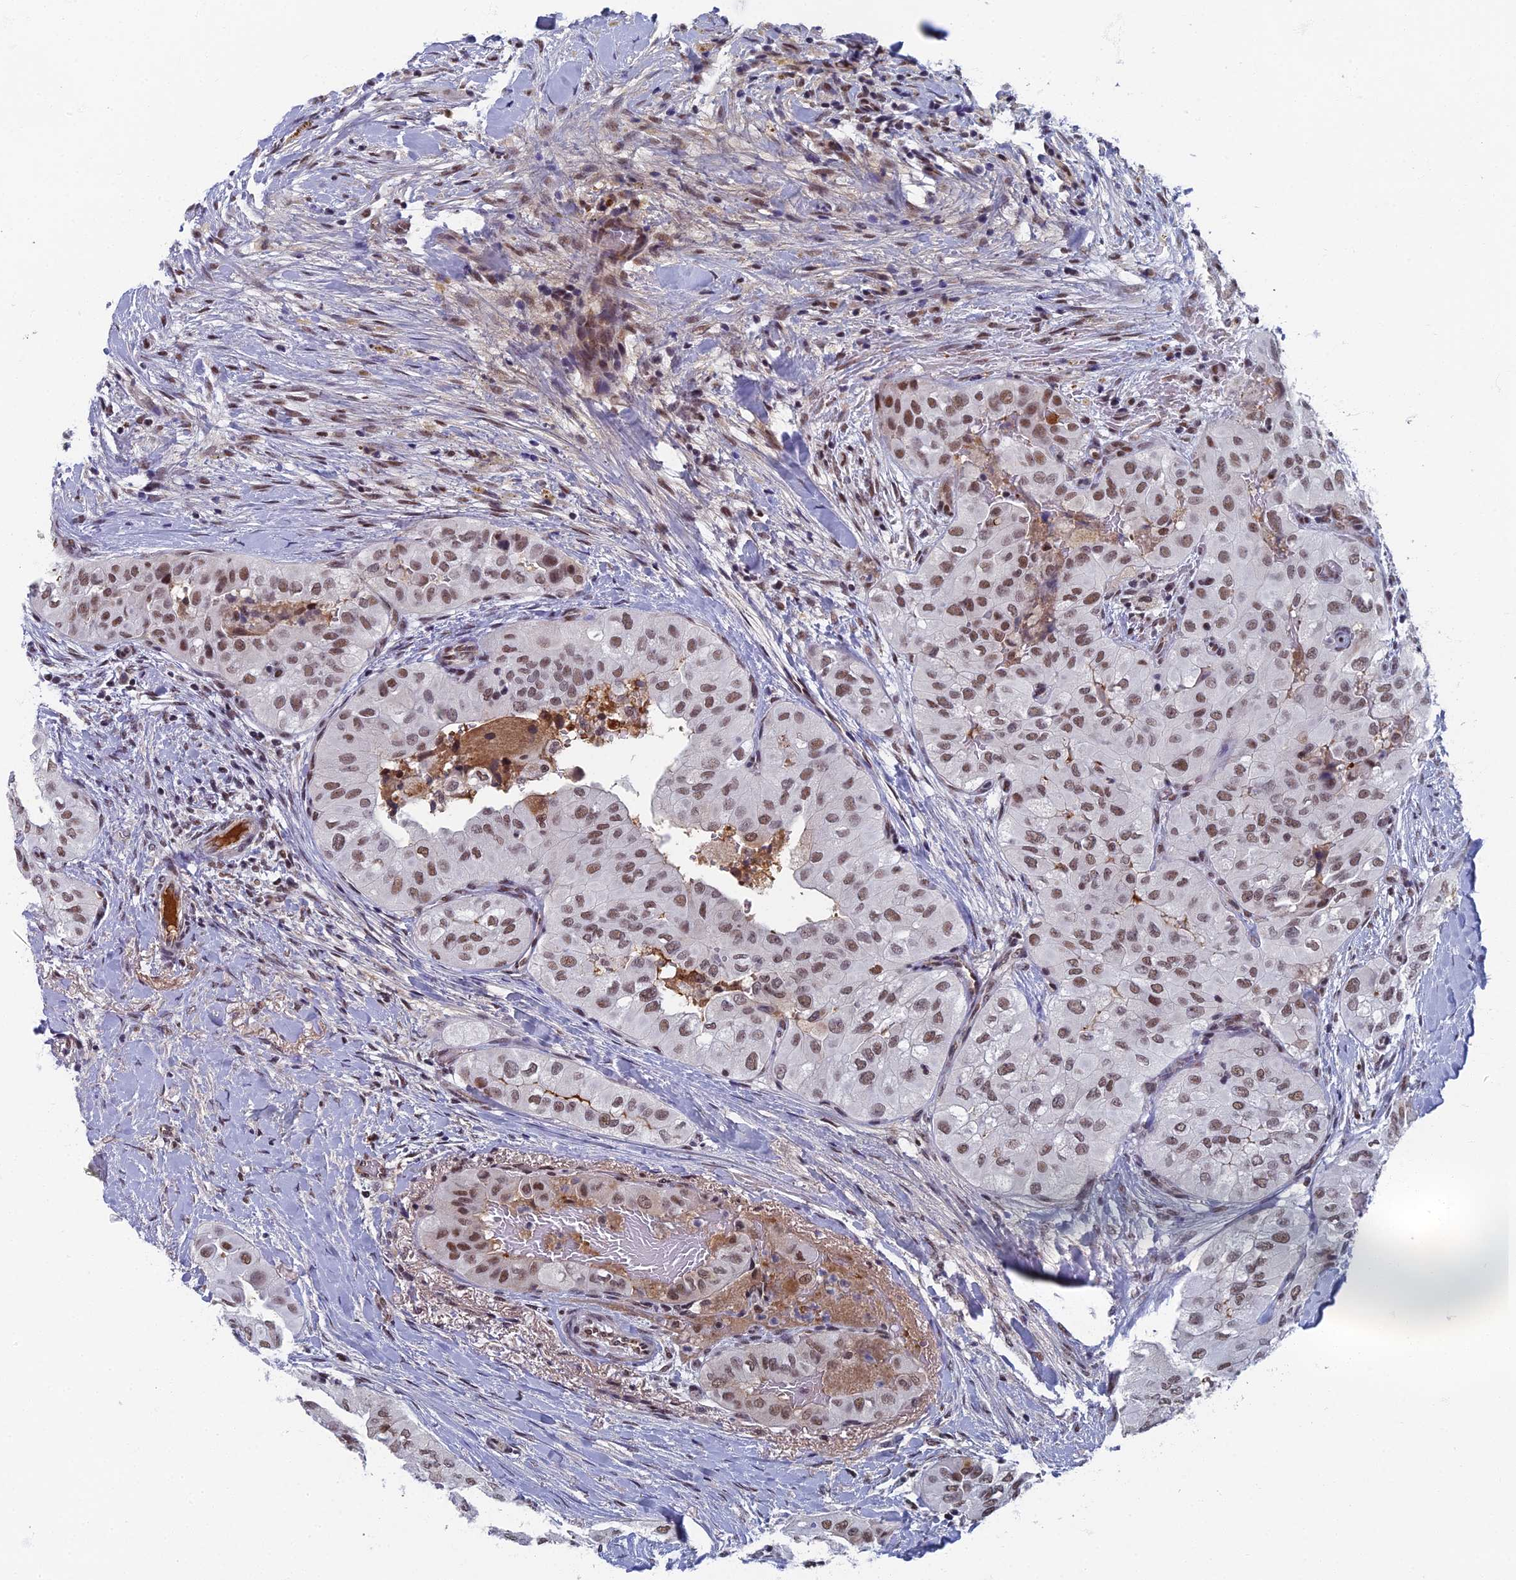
{"staining": {"intensity": "weak", "quantity": ">75%", "location": "nuclear"}, "tissue": "head and neck cancer", "cell_type": "Tumor cells", "image_type": "cancer", "snomed": [{"axis": "morphology", "description": "Adenocarcinoma, NOS"}, {"axis": "topography", "description": "Head-Neck"}], "caption": "A photomicrograph showing weak nuclear positivity in about >75% of tumor cells in head and neck cancer (adenocarcinoma), as visualized by brown immunohistochemical staining.", "gene": "TAF13", "patient": {"sex": "male", "age": 66}}